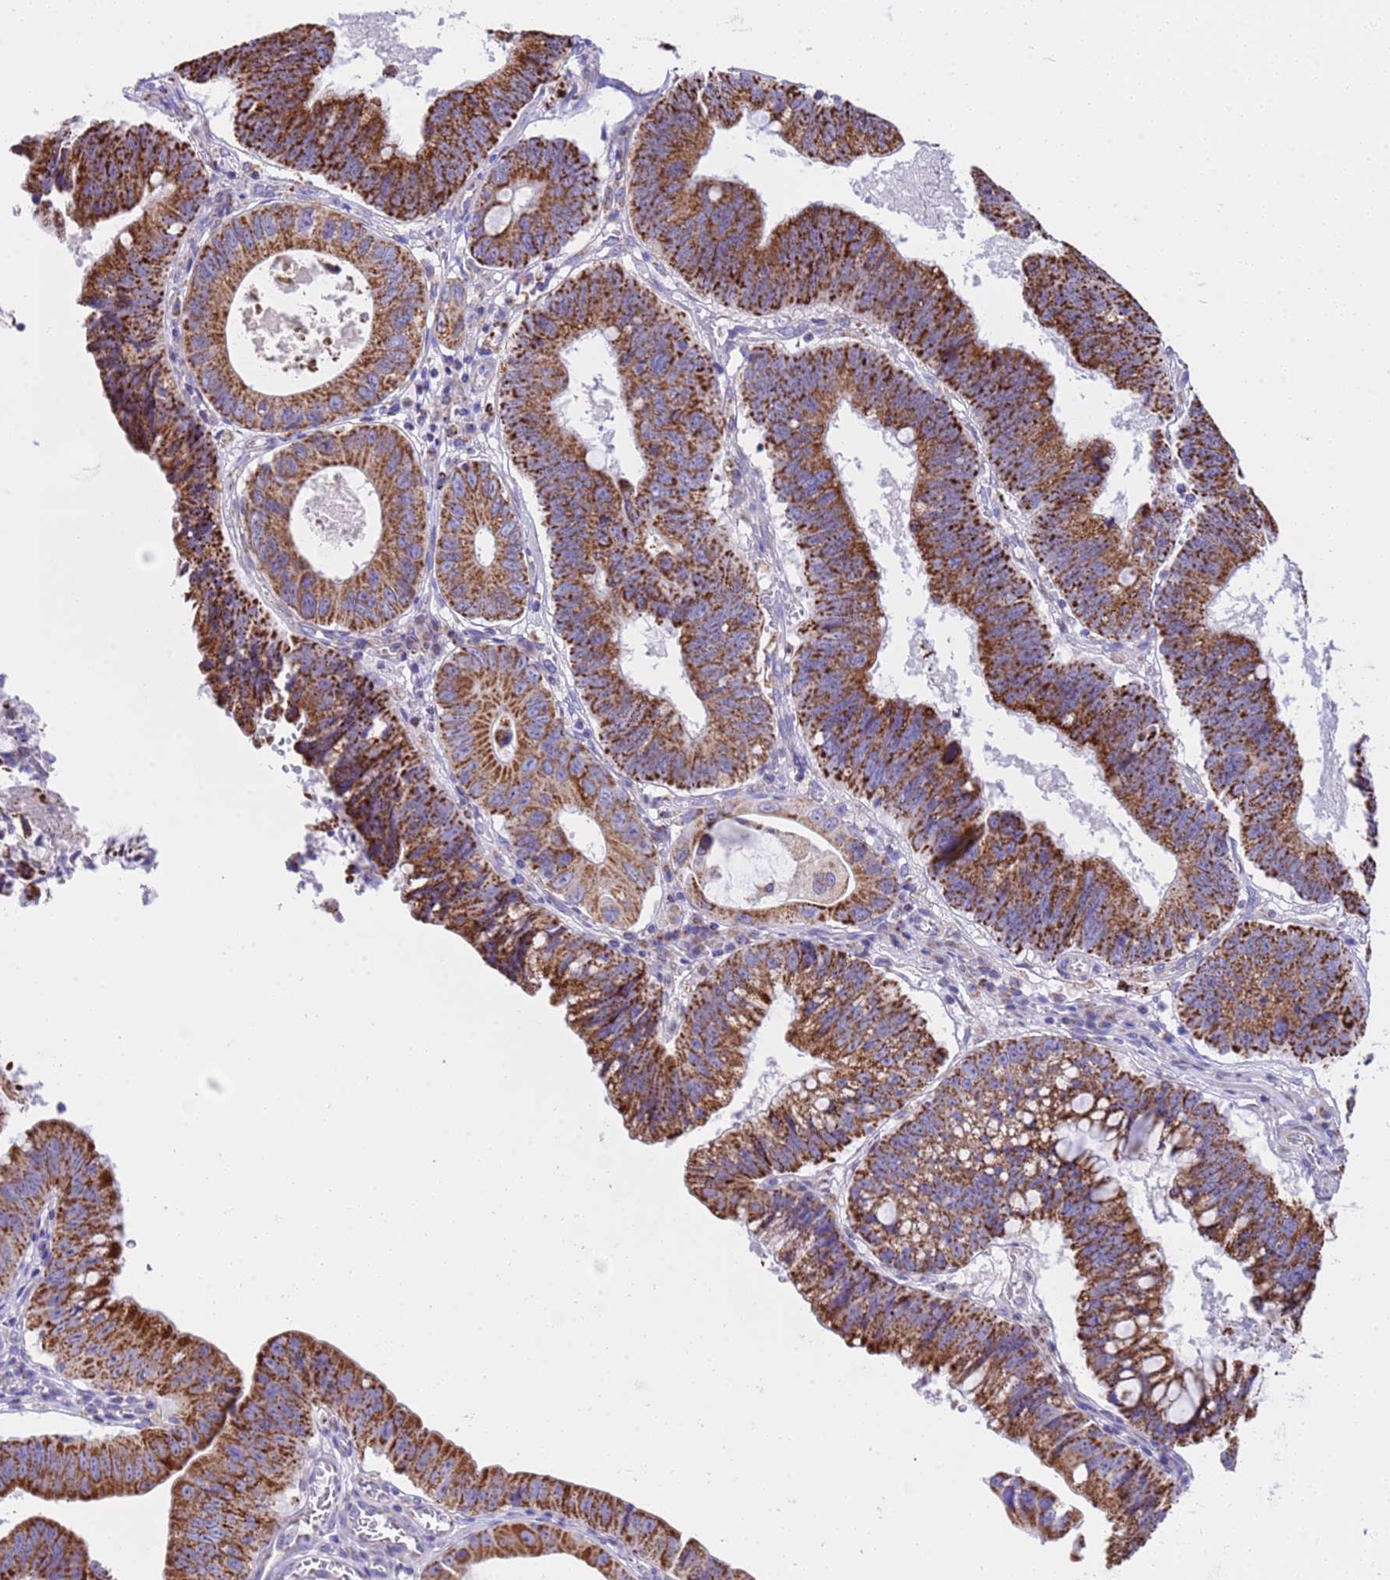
{"staining": {"intensity": "strong", "quantity": ">75%", "location": "cytoplasmic/membranous"}, "tissue": "stomach cancer", "cell_type": "Tumor cells", "image_type": "cancer", "snomed": [{"axis": "morphology", "description": "Adenocarcinoma, NOS"}, {"axis": "topography", "description": "Stomach"}], "caption": "Protein analysis of stomach cancer tissue demonstrates strong cytoplasmic/membranous positivity in about >75% of tumor cells.", "gene": "RNF165", "patient": {"sex": "male", "age": 59}}